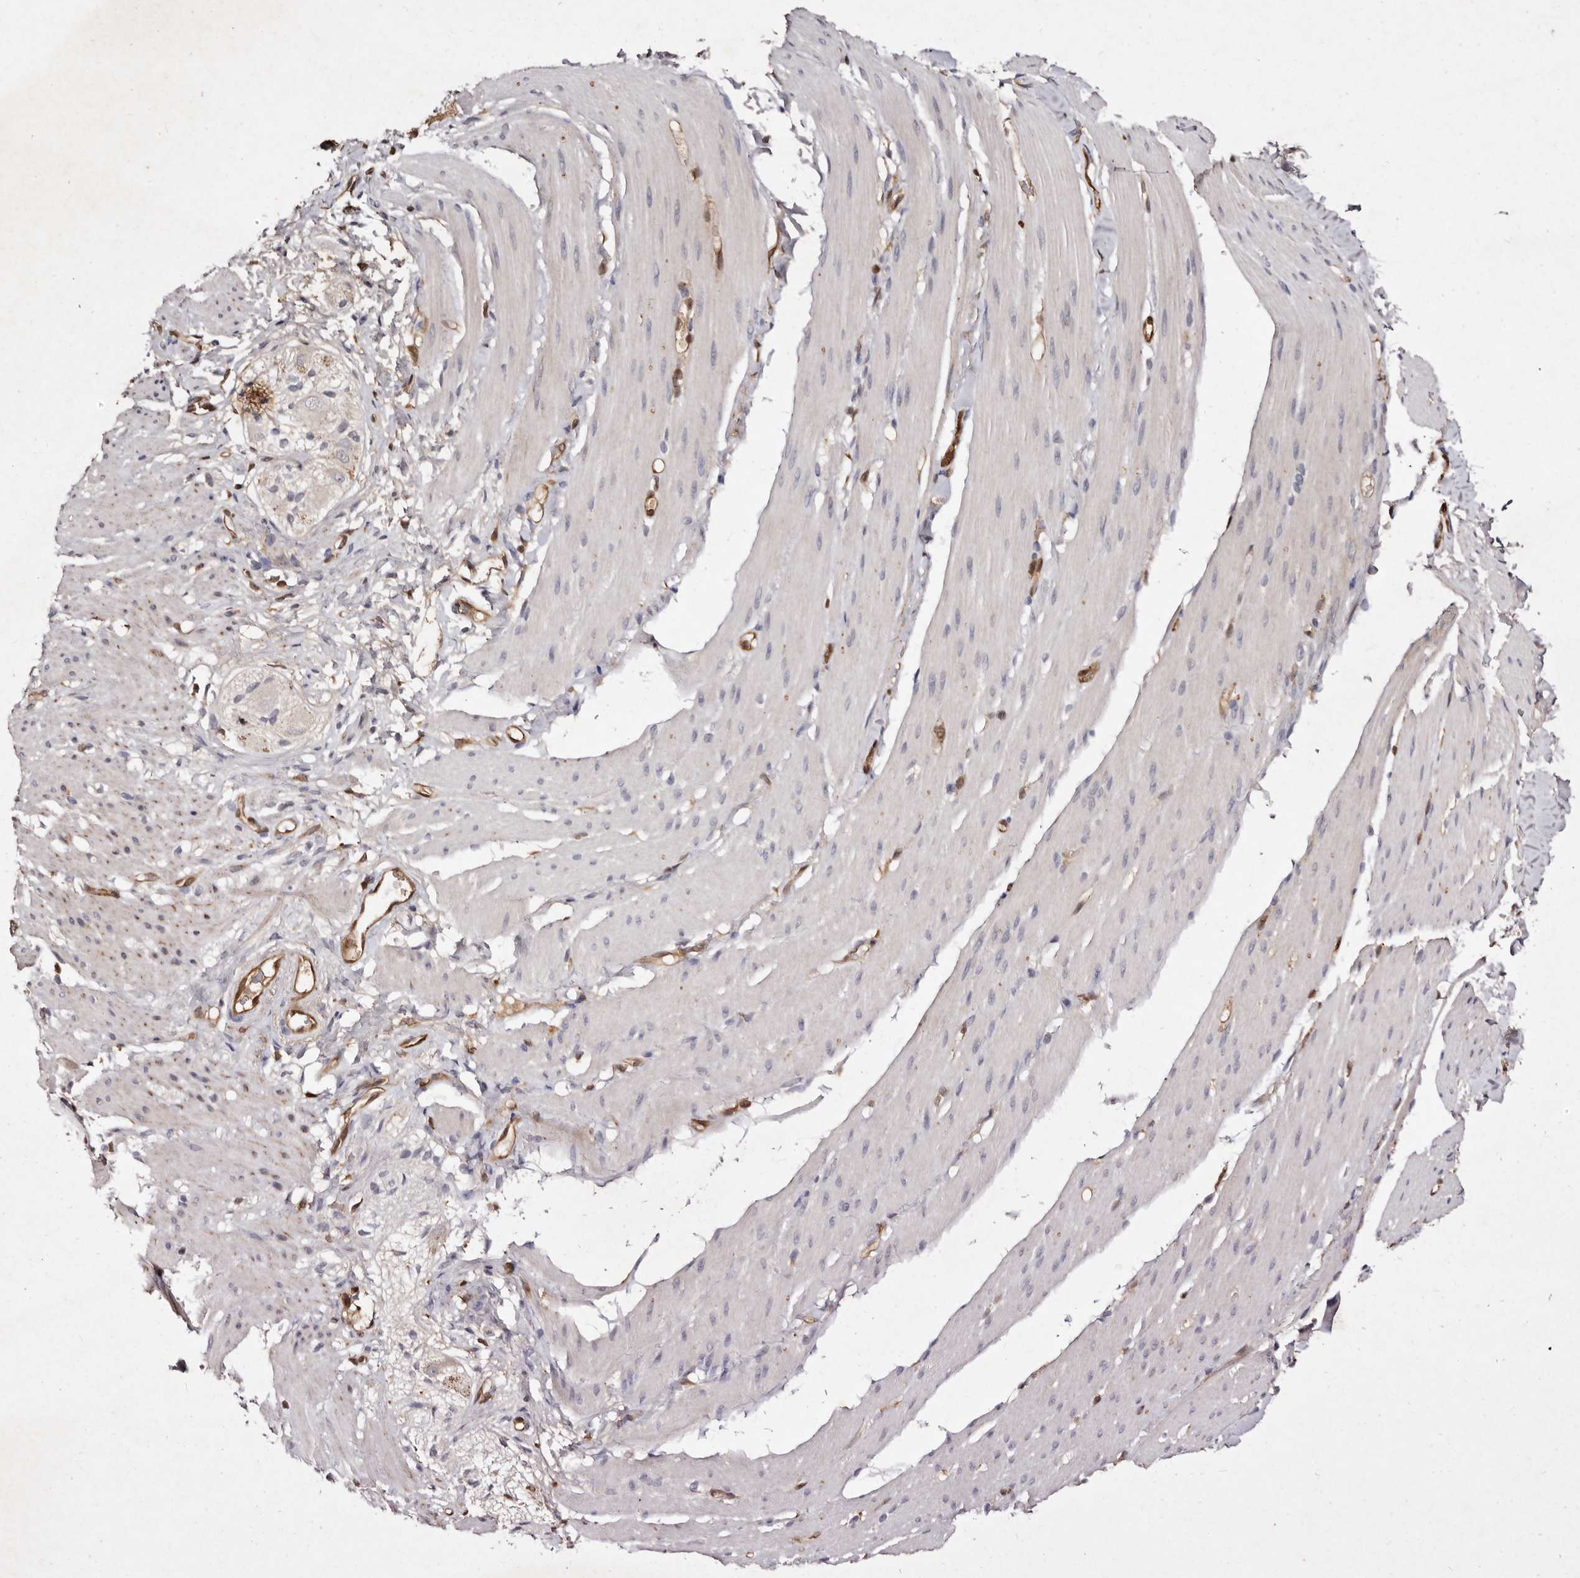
{"staining": {"intensity": "negative", "quantity": "none", "location": "none"}, "tissue": "smooth muscle", "cell_type": "Smooth muscle cells", "image_type": "normal", "snomed": [{"axis": "morphology", "description": "Normal tissue, NOS"}, {"axis": "topography", "description": "Smooth muscle"}, {"axis": "topography", "description": "Small intestine"}], "caption": "Immunohistochemistry image of unremarkable smooth muscle: human smooth muscle stained with DAB displays no significant protein expression in smooth muscle cells. The staining is performed using DAB brown chromogen with nuclei counter-stained in using hematoxylin.", "gene": "GIMAP4", "patient": {"sex": "female", "age": 84}}